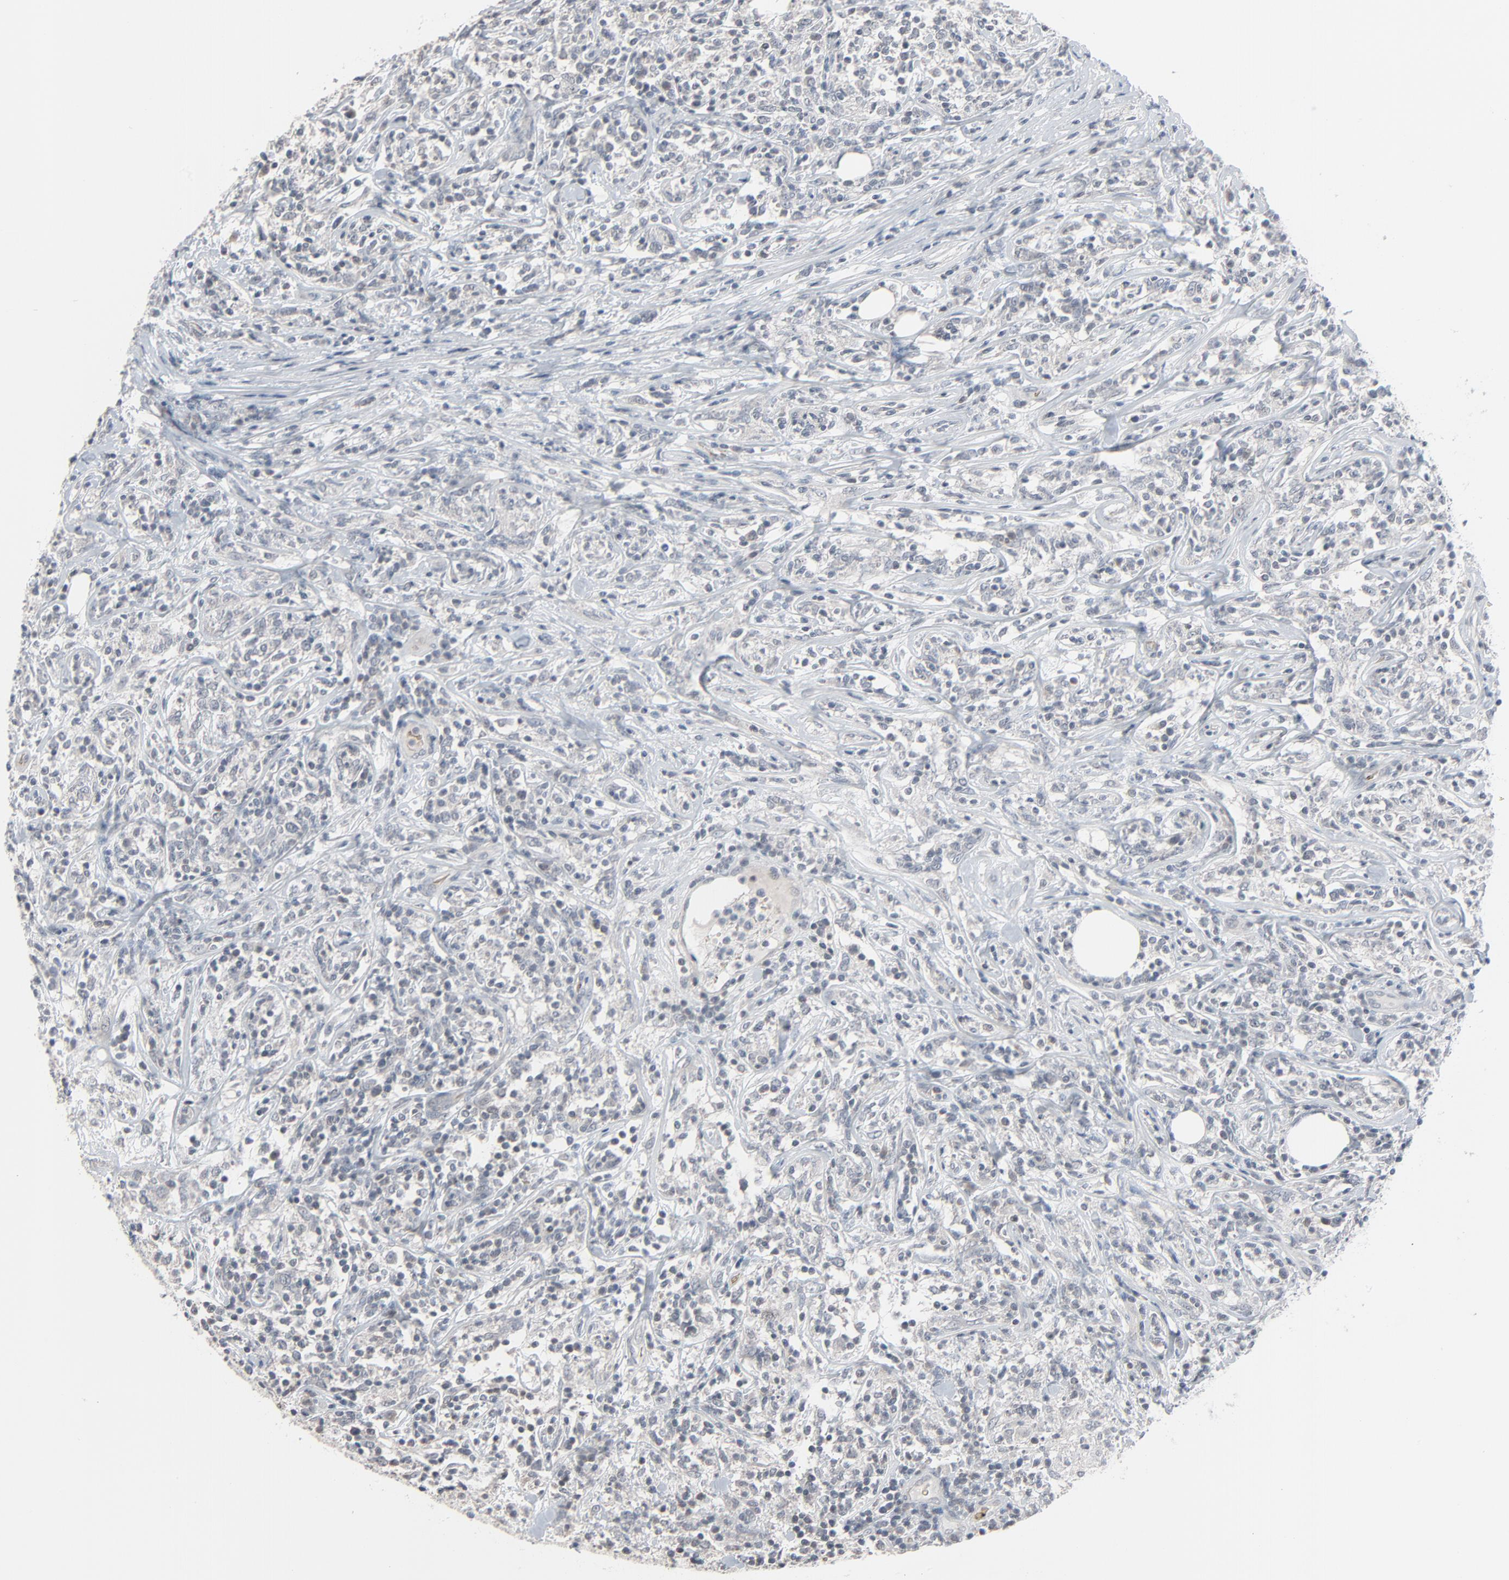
{"staining": {"intensity": "negative", "quantity": "none", "location": "none"}, "tissue": "lymphoma", "cell_type": "Tumor cells", "image_type": "cancer", "snomed": [{"axis": "morphology", "description": "Malignant lymphoma, non-Hodgkin's type, High grade"}, {"axis": "topography", "description": "Lymph node"}], "caption": "Immunohistochemistry histopathology image of neoplastic tissue: malignant lymphoma, non-Hodgkin's type (high-grade) stained with DAB (3,3'-diaminobenzidine) shows no significant protein staining in tumor cells. (DAB immunohistochemistry (IHC) visualized using brightfield microscopy, high magnification).", "gene": "SAGE1", "patient": {"sex": "female", "age": 84}}